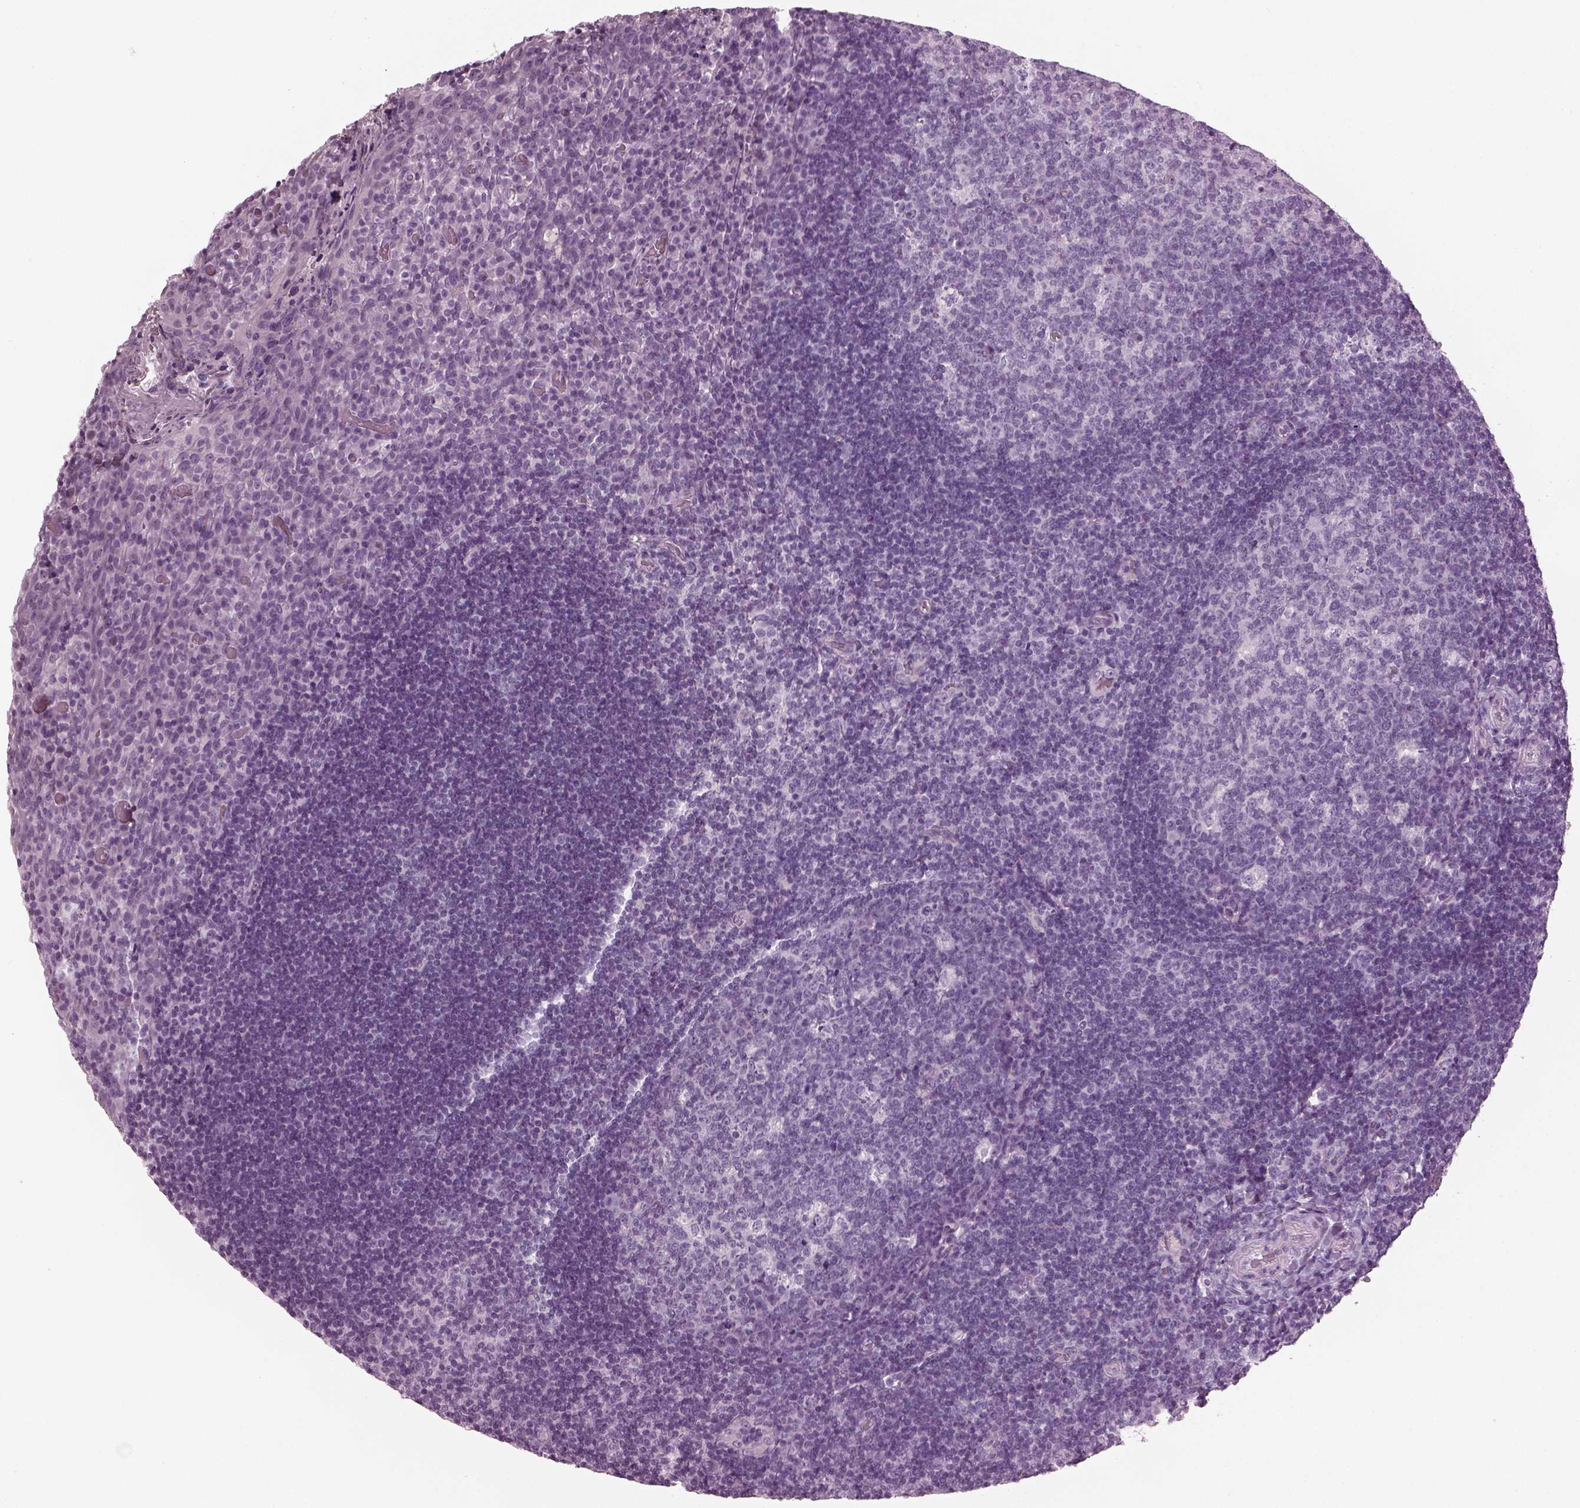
{"staining": {"intensity": "negative", "quantity": "none", "location": "none"}, "tissue": "tonsil", "cell_type": "Germinal center cells", "image_type": "normal", "snomed": [{"axis": "morphology", "description": "Normal tissue, NOS"}, {"axis": "topography", "description": "Tonsil"}], "caption": "This is an immunohistochemistry image of unremarkable human tonsil. There is no staining in germinal center cells.", "gene": "PDC", "patient": {"sex": "male", "age": 17}}